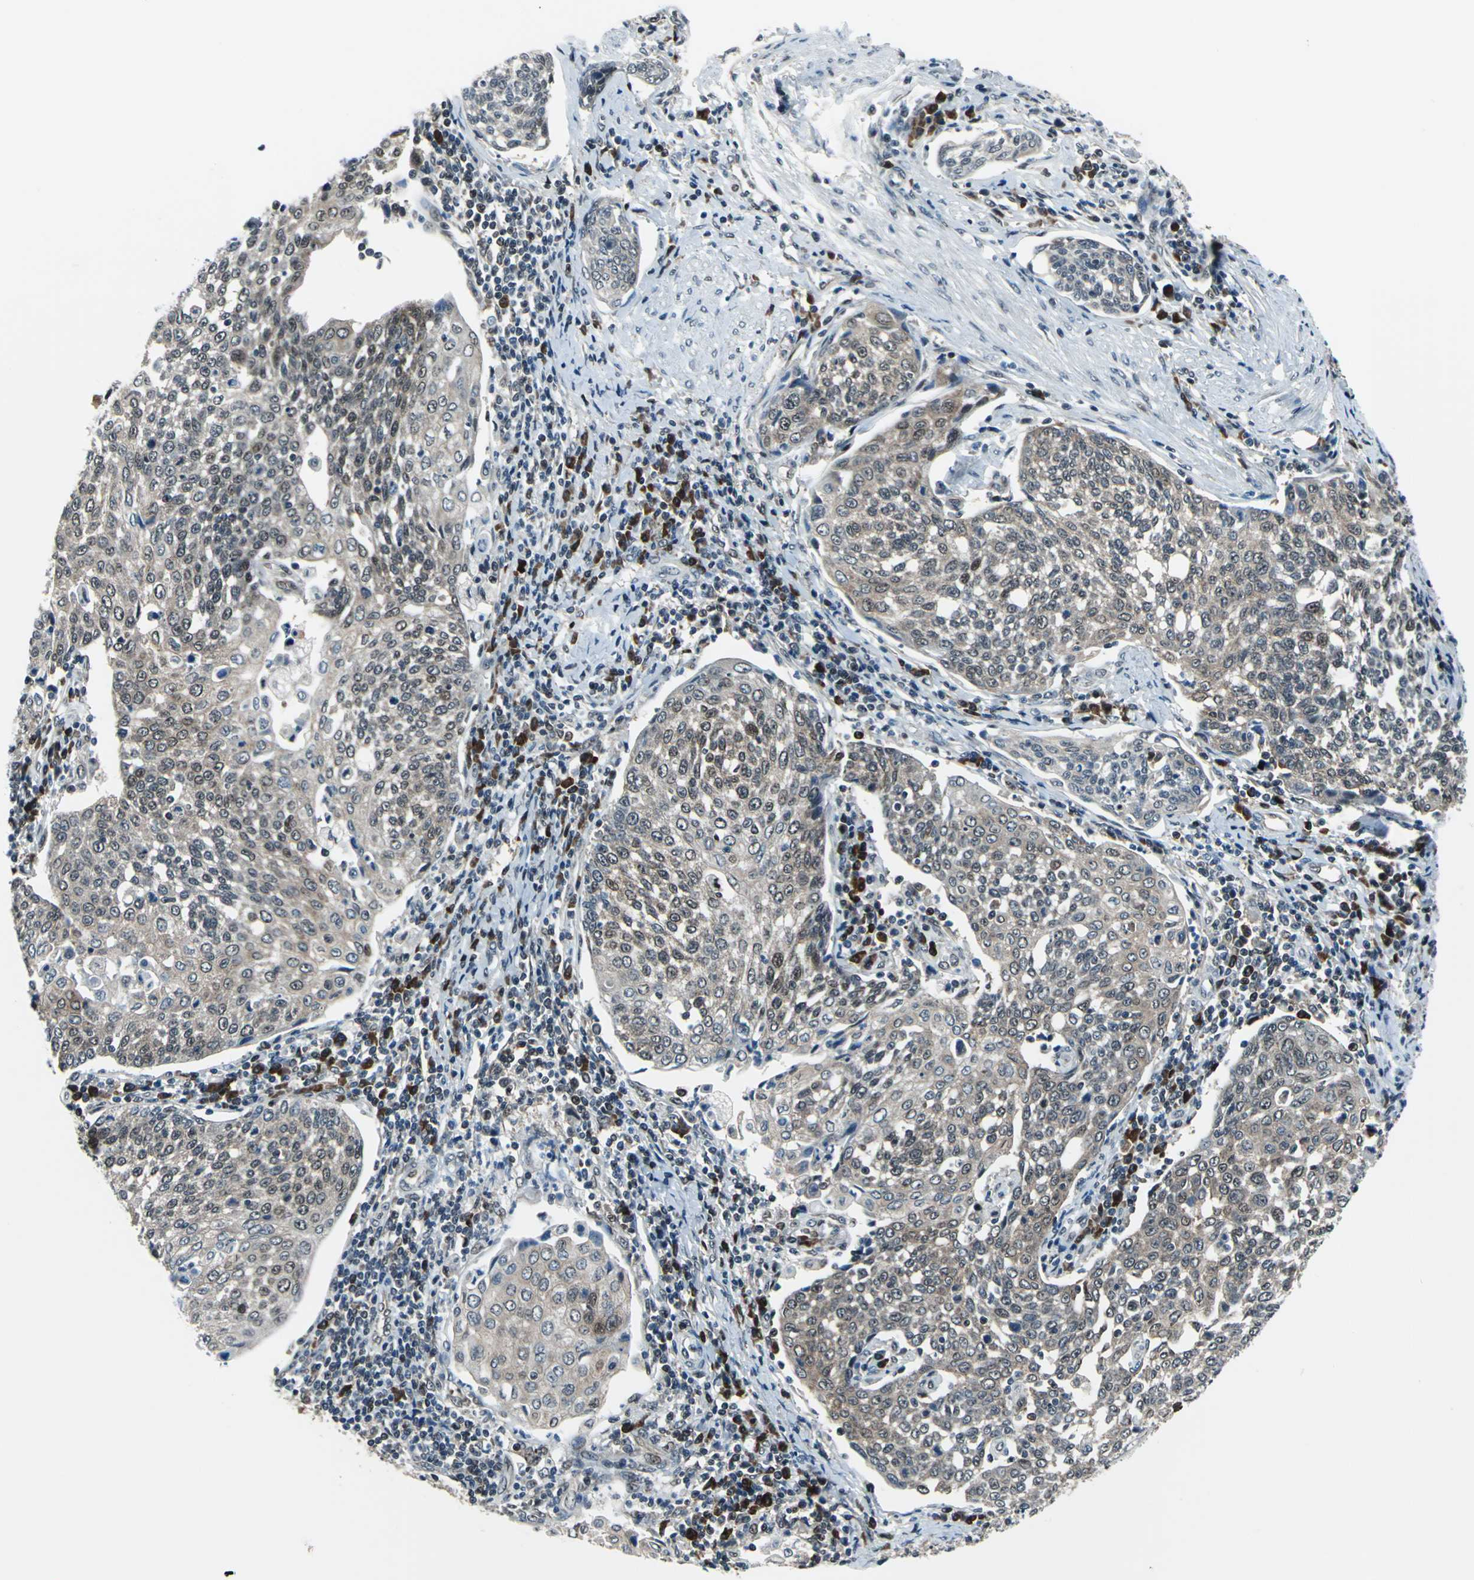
{"staining": {"intensity": "weak", "quantity": ">75%", "location": "cytoplasmic/membranous,nuclear"}, "tissue": "cervical cancer", "cell_type": "Tumor cells", "image_type": "cancer", "snomed": [{"axis": "morphology", "description": "Squamous cell carcinoma, NOS"}, {"axis": "topography", "description": "Cervix"}], "caption": "Protein analysis of cervical cancer (squamous cell carcinoma) tissue reveals weak cytoplasmic/membranous and nuclear expression in about >75% of tumor cells. (brown staining indicates protein expression, while blue staining denotes nuclei).", "gene": "POLR3K", "patient": {"sex": "female", "age": 34}}